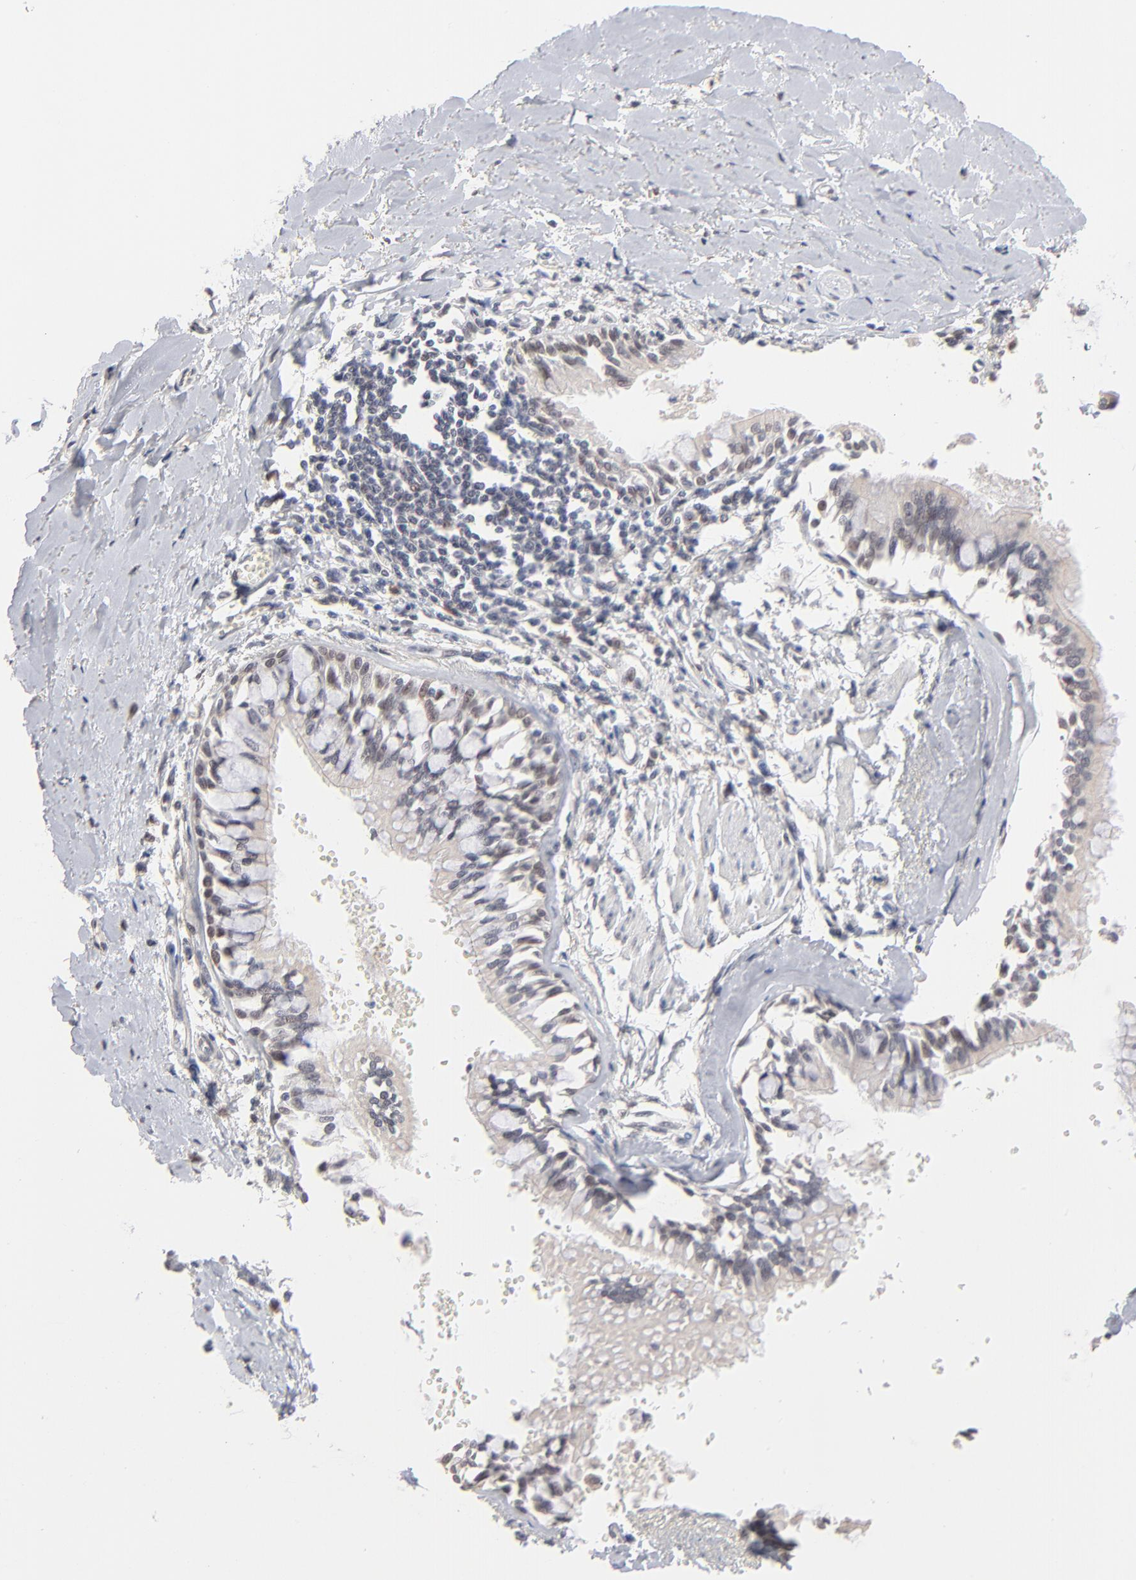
{"staining": {"intensity": "weak", "quantity": ">75%", "location": "nuclear"}, "tissue": "bronchus", "cell_type": "Respiratory epithelial cells", "image_type": "normal", "snomed": [{"axis": "morphology", "description": "Normal tissue, NOS"}, {"axis": "topography", "description": "Bronchus"}, {"axis": "topography", "description": "Lung"}], "caption": "About >75% of respiratory epithelial cells in normal bronchus display weak nuclear protein expression as visualized by brown immunohistochemical staining.", "gene": "MBIP", "patient": {"sex": "female", "age": 56}}